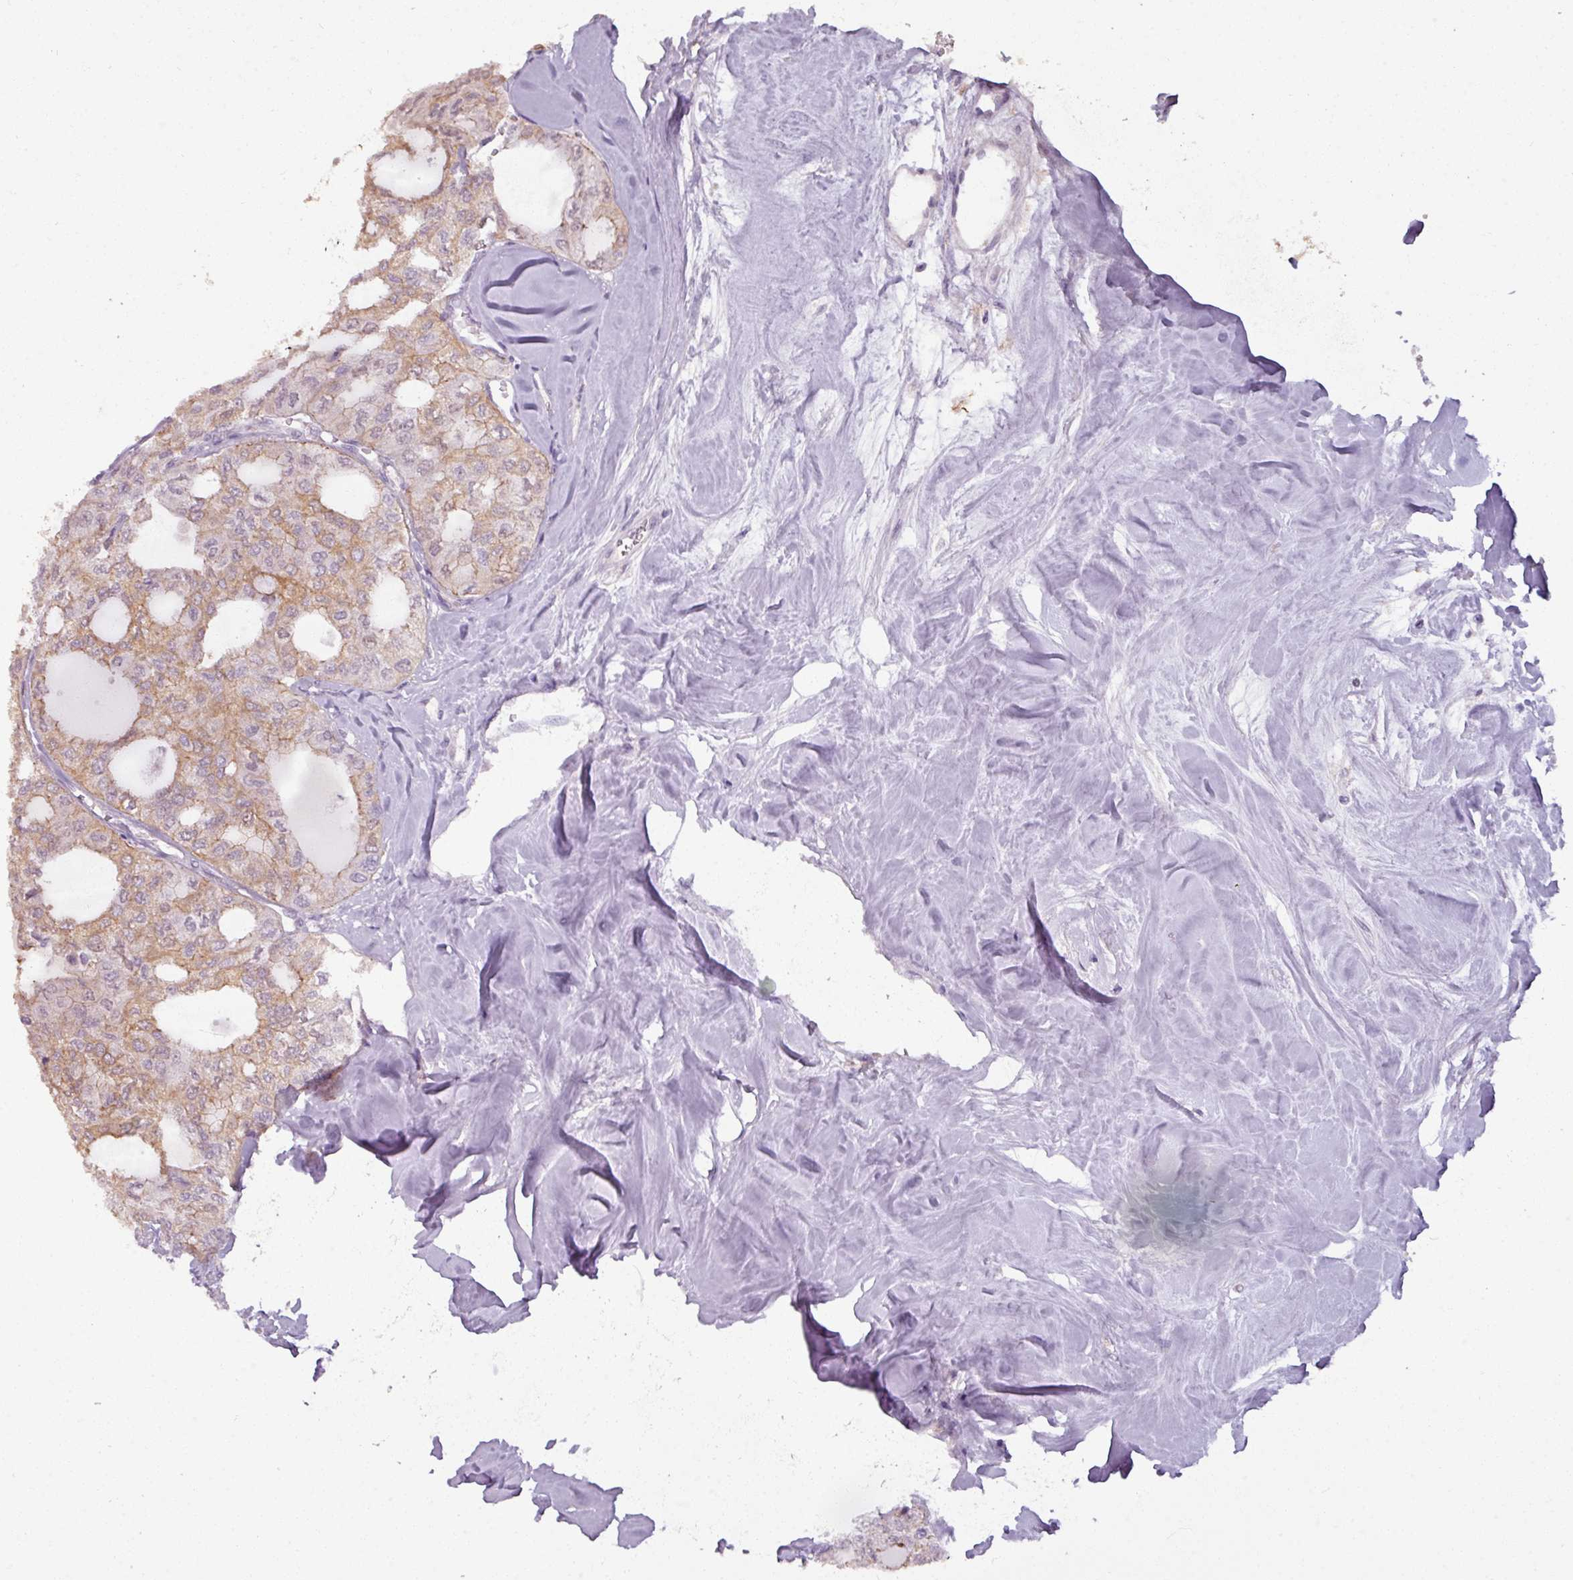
{"staining": {"intensity": "moderate", "quantity": "25%-75%", "location": "cytoplasmic/membranous"}, "tissue": "thyroid cancer", "cell_type": "Tumor cells", "image_type": "cancer", "snomed": [{"axis": "morphology", "description": "Follicular adenoma carcinoma, NOS"}, {"axis": "topography", "description": "Thyroid gland"}], "caption": "Immunohistochemical staining of human thyroid cancer (follicular adenoma carcinoma) demonstrates medium levels of moderate cytoplasmic/membranous protein expression in about 25%-75% of tumor cells.", "gene": "PNMA6A", "patient": {"sex": "male", "age": 75}}